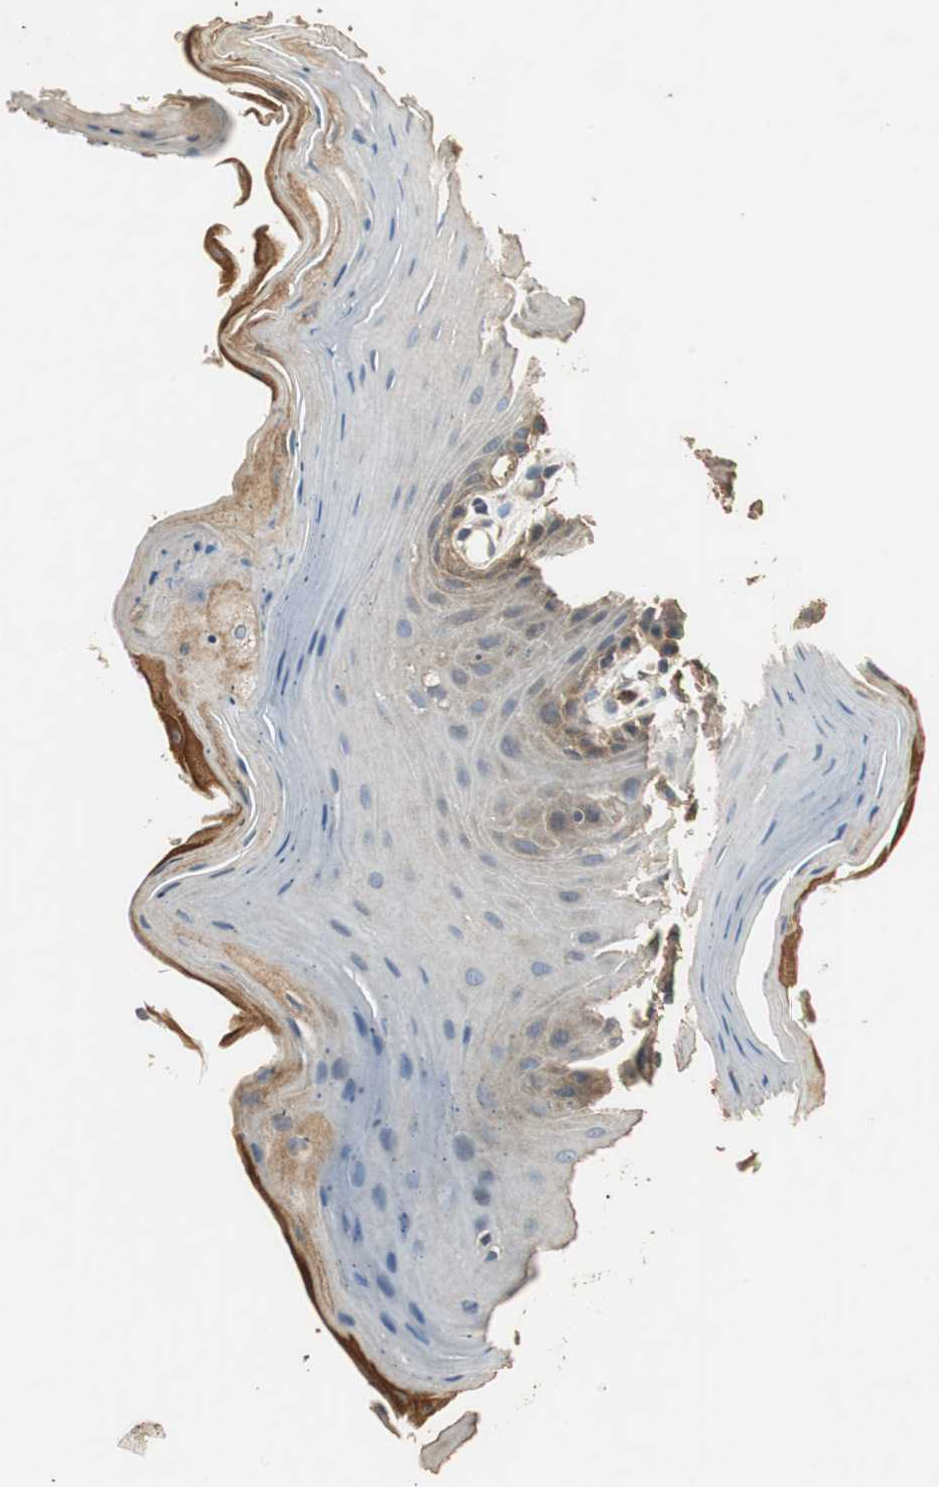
{"staining": {"intensity": "moderate", "quantity": ">75%", "location": "cytoplasmic/membranous"}, "tissue": "oral mucosa", "cell_type": "Squamous epithelial cells", "image_type": "normal", "snomed": [{"axis": "morphology", "description": "Normal tissue, NOS"}, {"axis": "morphology", "description": "Squamous cell carcinoma, NOS"}, {"axis": "topography", "description": "Skeletal muscle"}, {"axis": "topography", "description": "Oral tissue"}, {"axis": "topography", "description": "Head-Neck"}], "caption": "Unremarkable oral mucosa reveals moderate cytoplasmic/membranous expression in approximately >75% of squamous epithelial cells Ihc stains the protein of interest in brown and the nuclei are stained blue..", "gene": "TMPRSS4", "patient": {"sex": "male", "age": 71}}